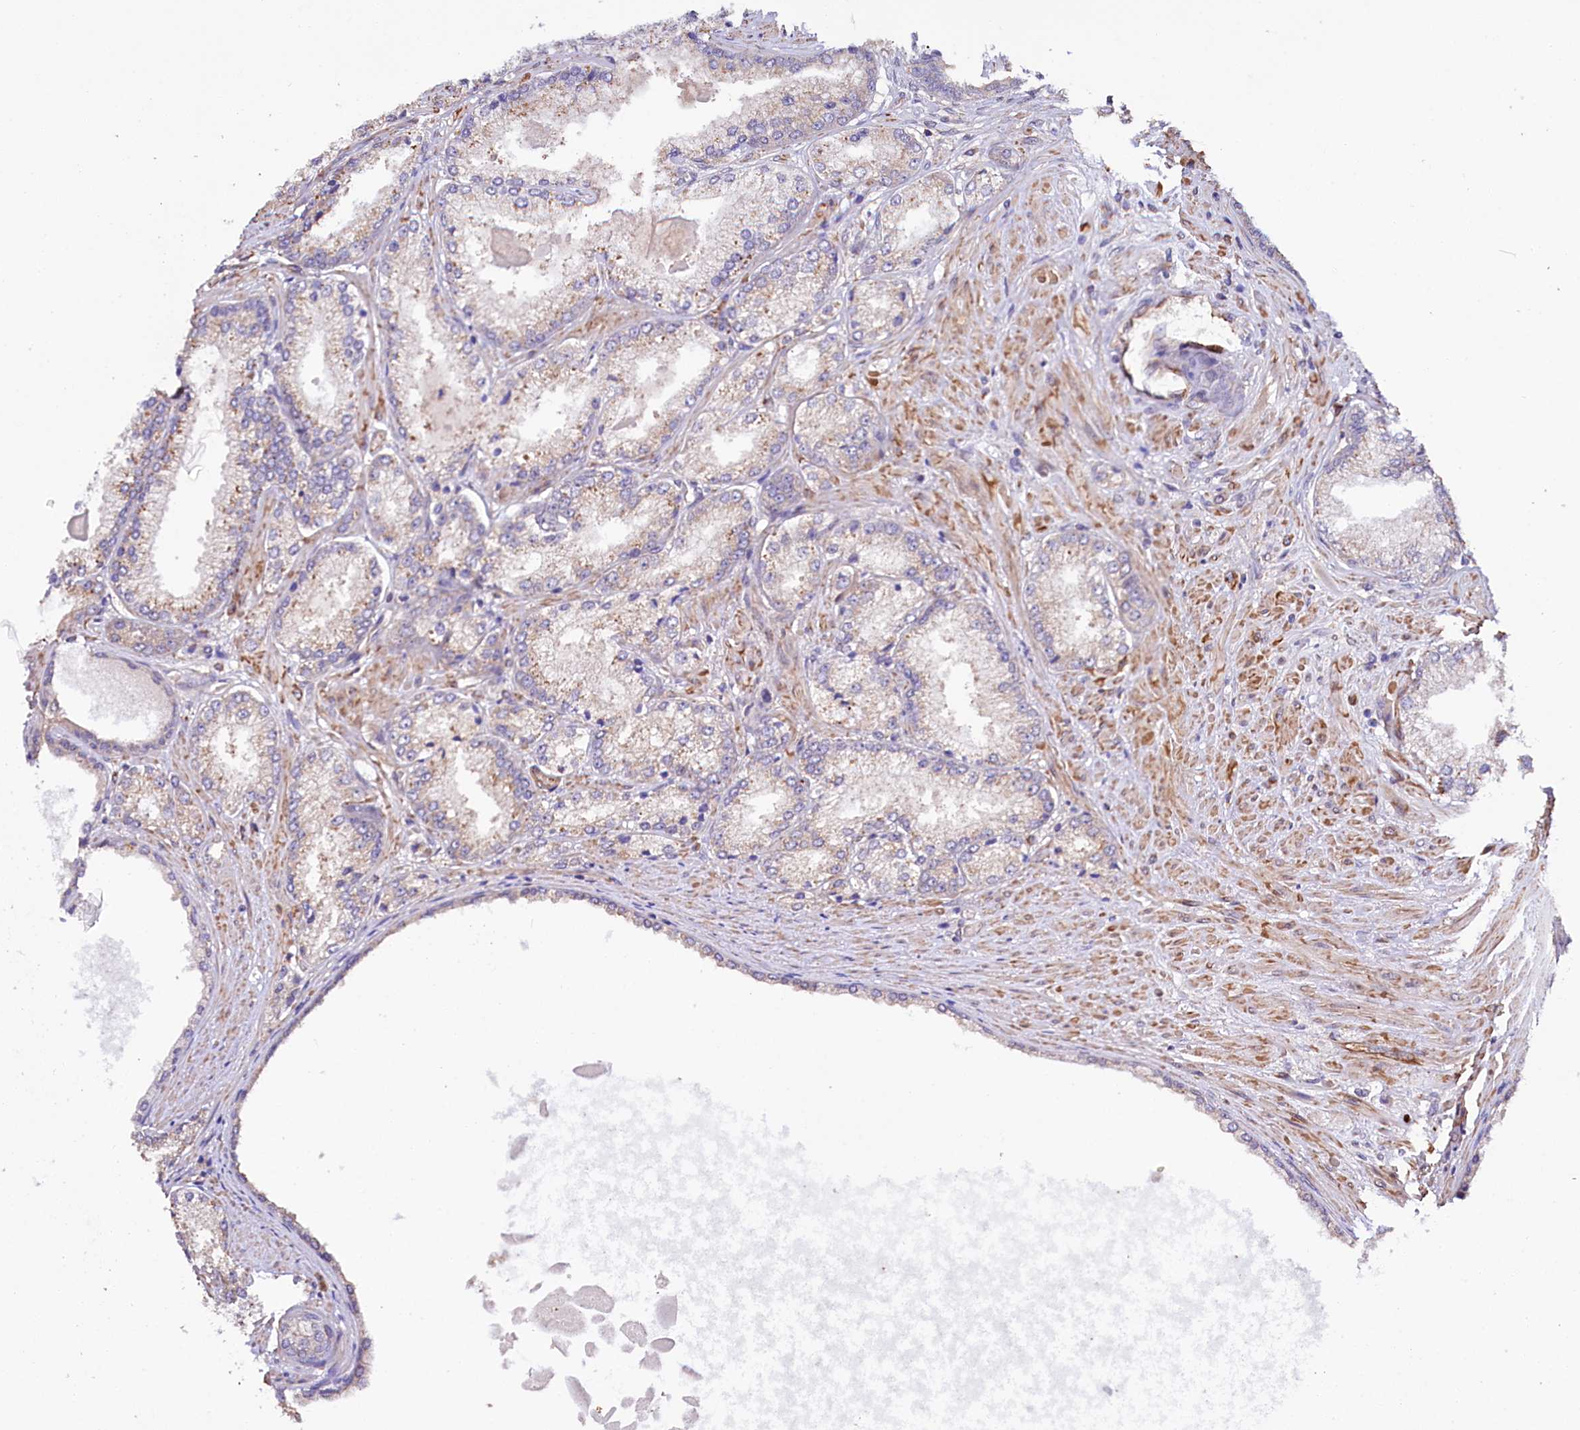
{"staining": {"intensity": "weak", "quantity": "<25%", "location": "cytoplasmic/membranous"}, "tissue": "prostate cancer", "cell_type": "Tumor cells", "image_type": "cancer", "snomed": [{"axis": "morphology", "description": "Adenocarcinoma, High grade"}, {"axis": "topography", "description": "Prostate"}], "caption": "High magnification brightfield microscopy of prostate high-grade adenocarcinoma stained with DAB (3,3'-diaminobenzidine) (brown) and counterstained with hematoxylin (blue): tumor cells show no significant staining.", "gene": "TTC12", "patient": {"sex": "male", "age": 66}}